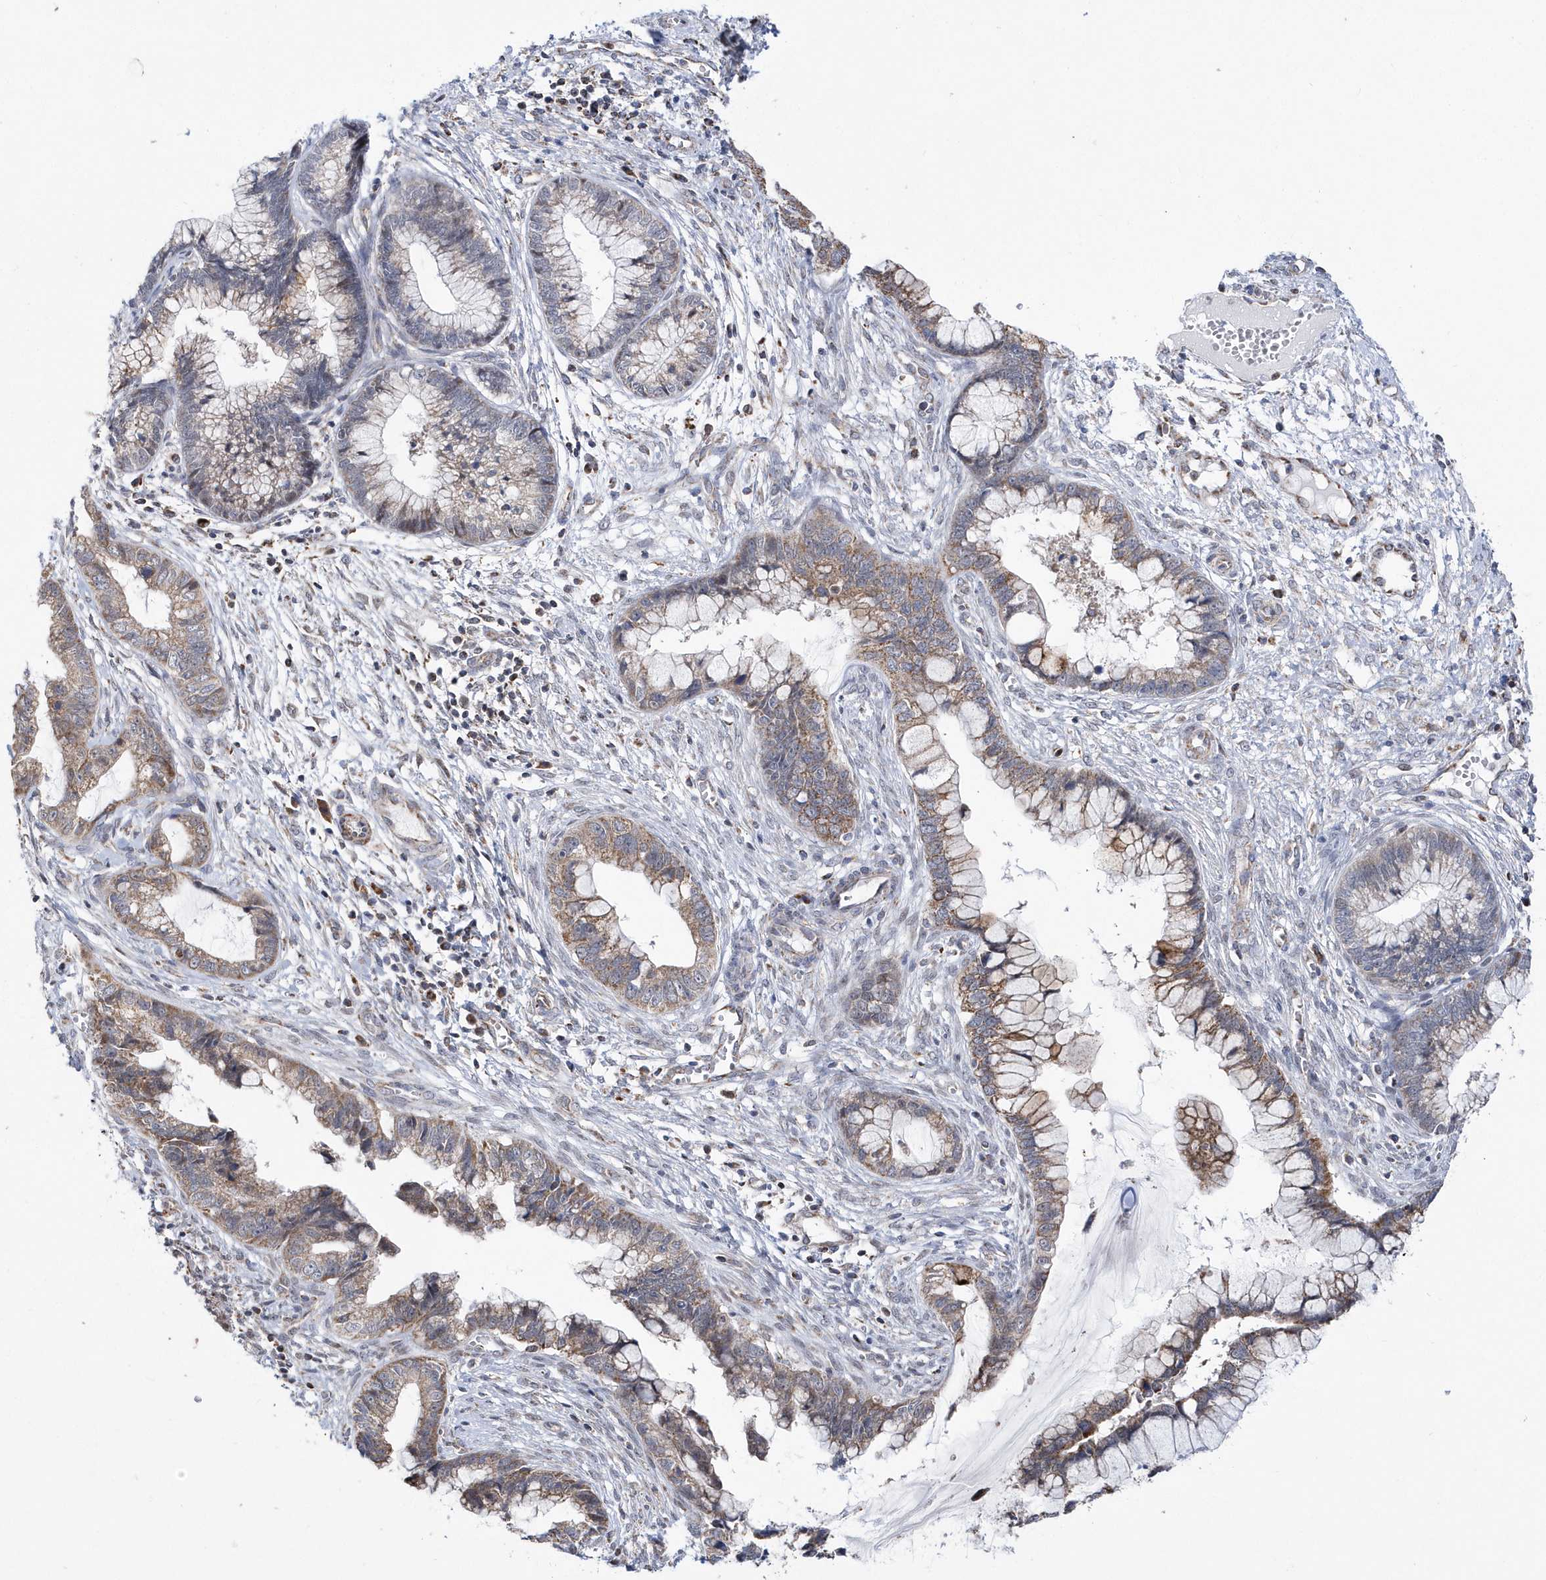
{"staining": {"intensity": "weak", "quantity": "25%-75%", "location": "cytoplasmic/membranous"}, "tissue": "cervical cancer", "cell_type": "Tumor cells", "image_type": "cancer", "snomed": [{"axis": "morphology", "description": "Adenocarcinoma, NOS"}, {"axis": "topography", "description": "Cervix"}], "caption": "IHC of adenocarcinoma (cervical) displays low levels of weak cytoplasmic/membranous positivity in about 25%-75% of tumor cells.", "gene": "SPATA5", "patient": {"sex": "female", "age": 44}}